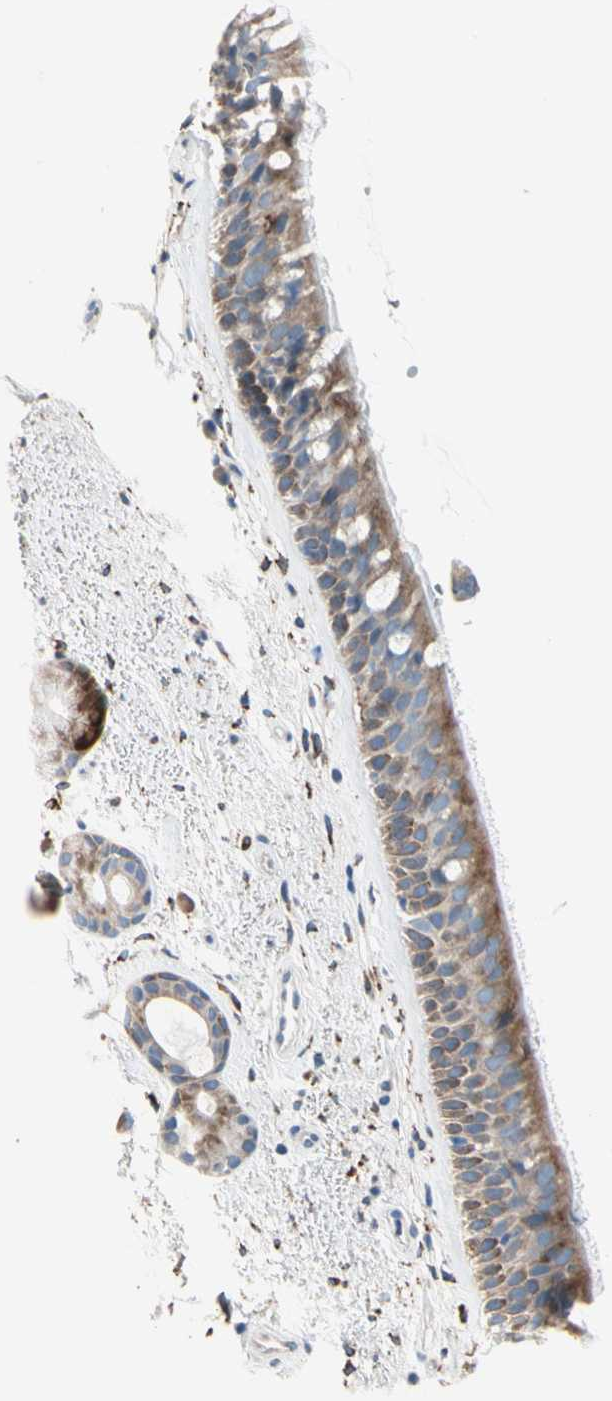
{"staining": {"intensity": "moderate", "quantity": ">75%", "location": "cytoplasmic/membranous"}, "tissue": "bronchus", "cell_type": "Respiratory epithelial cells", "image_type": "normal", "snomed": [{"axis": "morphology", "description": "Normal tissue, NOS"}, {"axis": "topography", "description": "Bronchus"}], "caption": "DAB (3,3'-diaminobenzidine) immunohistochemical staining of benign human bronchus shows moderate cytoplasmic/membranous protein positivity in approximately >75% of respiratory epithelial cells. (DAB IHC, brown staining for protein, blue staining for nuclei).", "gene": "LRPAP1", "patient": {"sex": "female", "age": 54}}